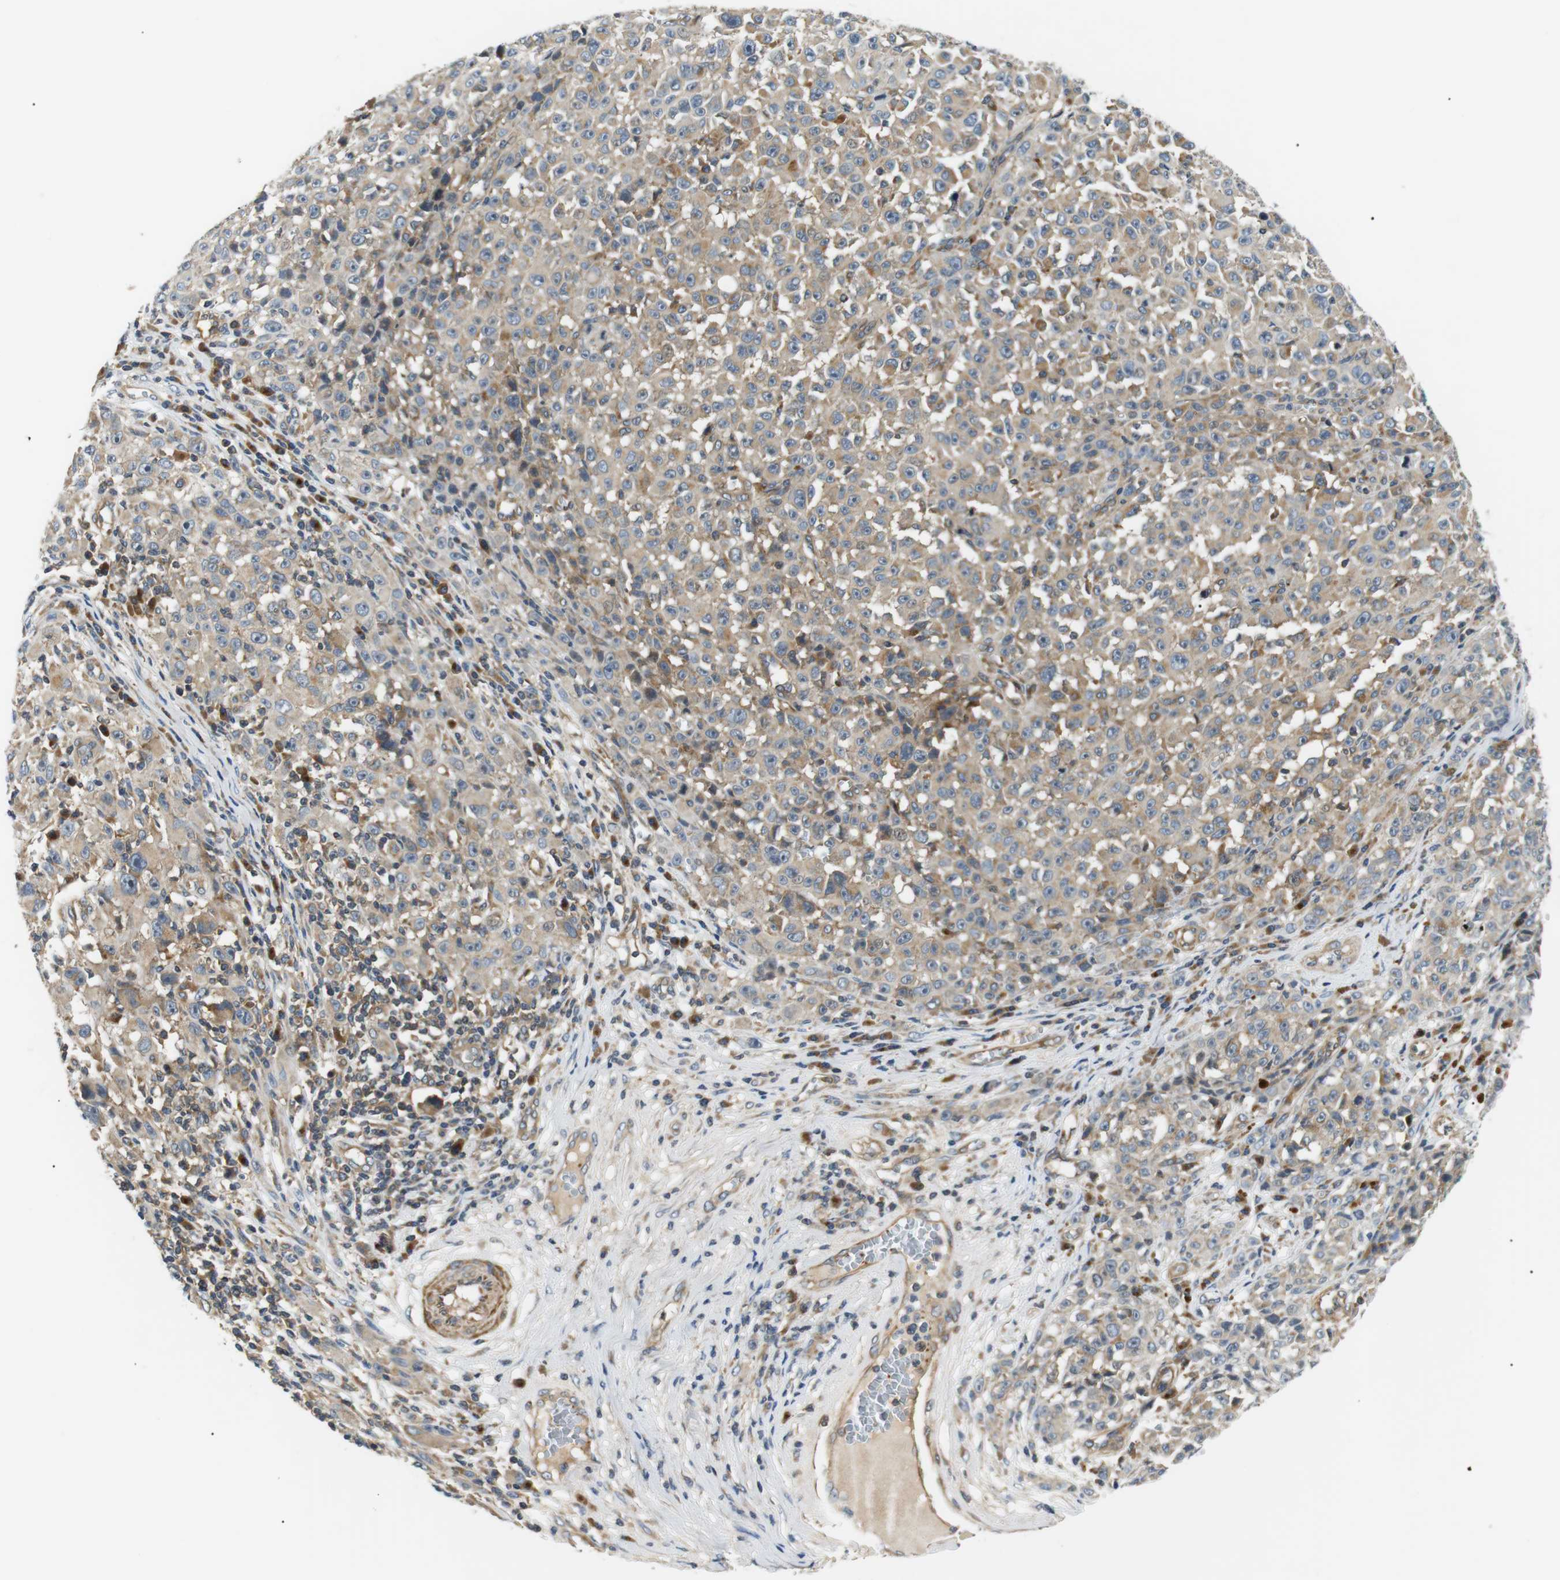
{"staining": {"intensity": "moderate", "quantity": ">75%", "location": "cytoplasmic/membranous"}, "tissue": "melanoma", "cell_type": "Tumor cells", "image_type": "cancer", "snomed": [{"axis": "morphology", "description": "Malignant melanoma, NOS"}, {"axis": "topography", "description": "Skin"}], "caption": "This photomicrograph reveals immunohistochemistry (IHC) staining of malignant melanoma, with medium moderate cytoplasmic/membranous staining in about >75% of tumor cells.", "gene": "DIPK1A", "patient": {"sex": "female", "age": 82}}